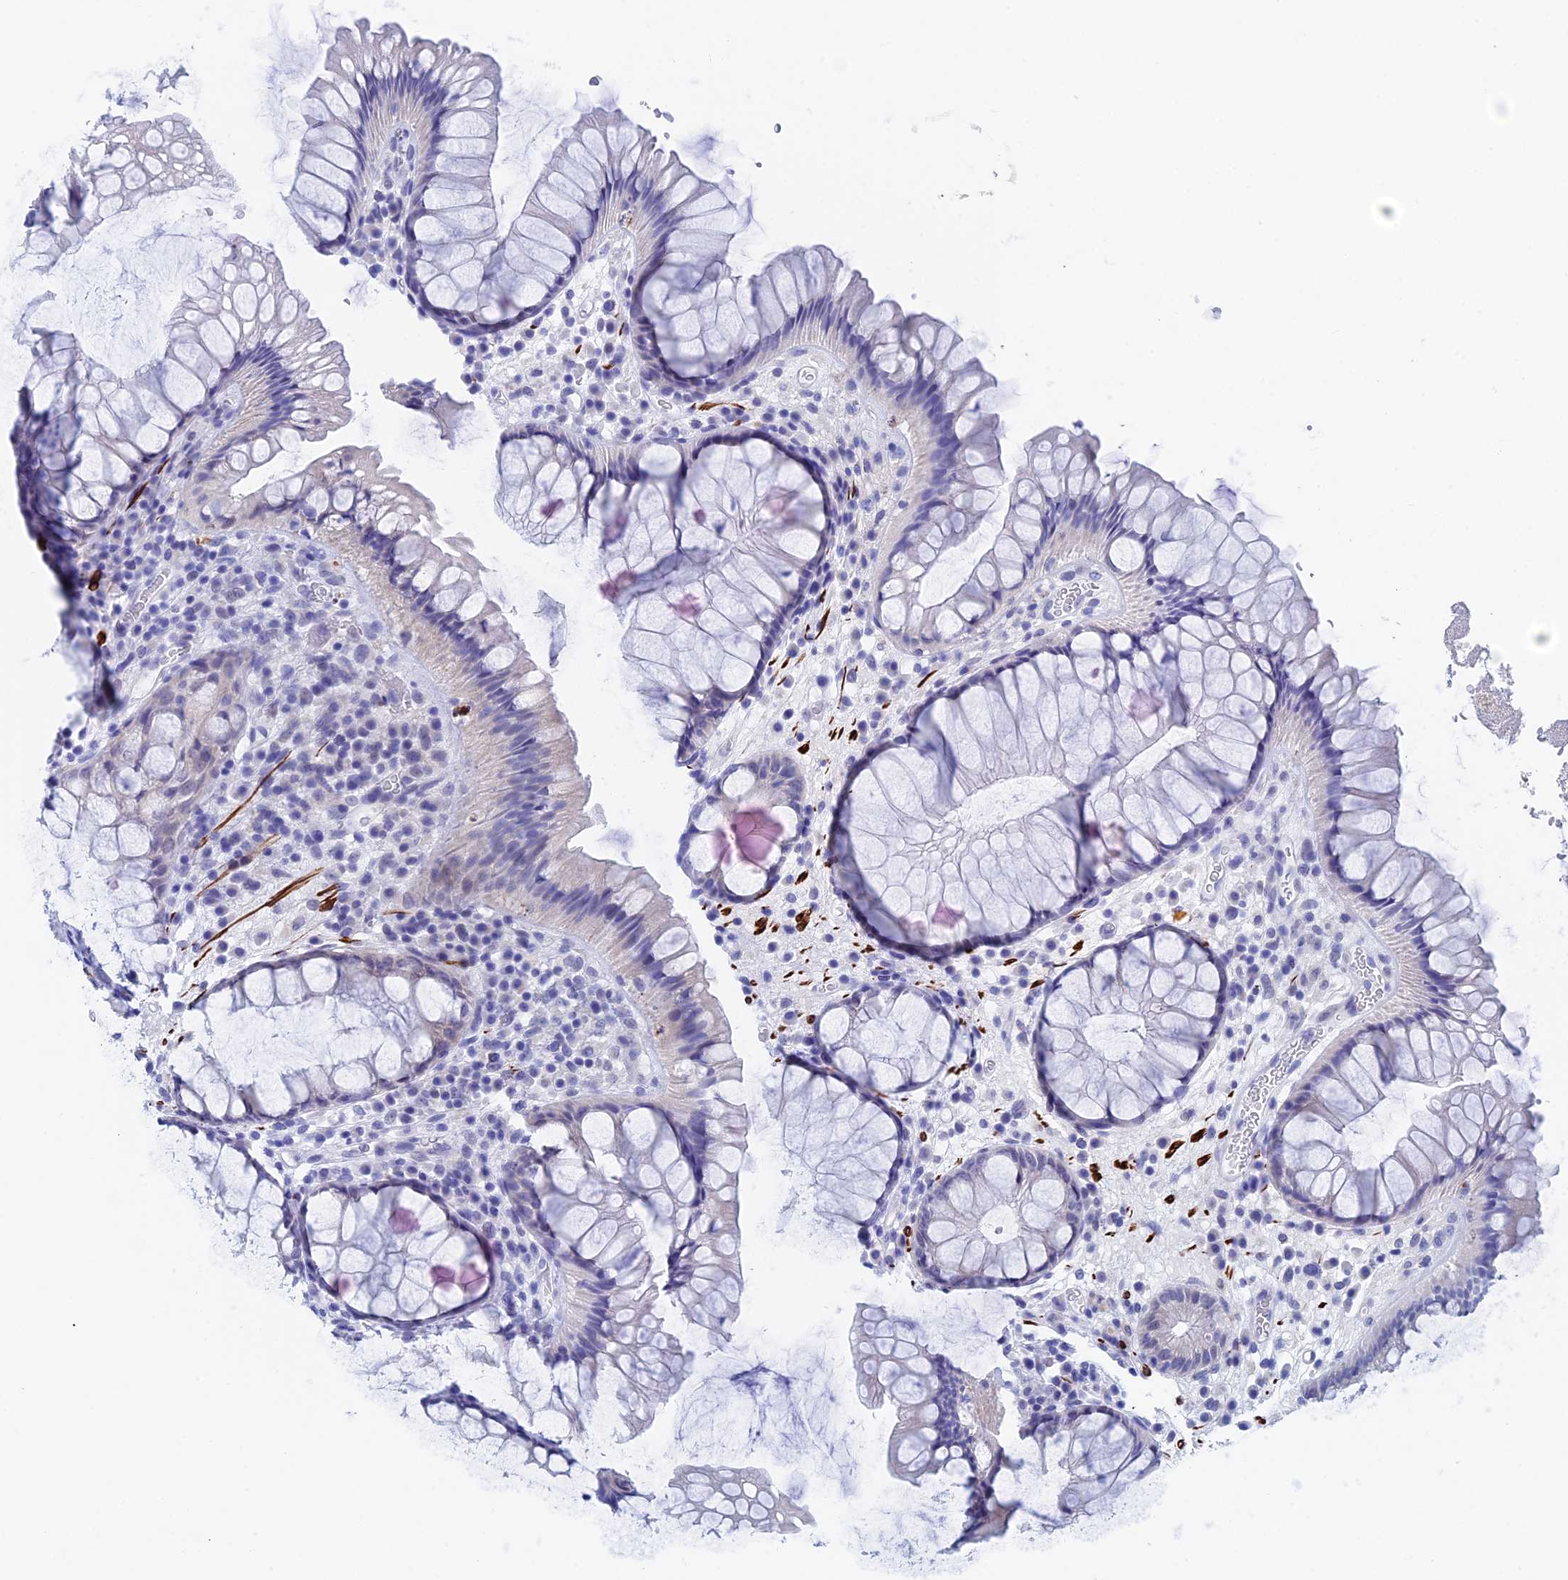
{"staining": {"intensity": "negative", "quantity": "none", "location": "none"}, "tissue": "rectum", "cell_type": "Glandular cells", "image_type": "normal", "snomed": [{"axis": "morphology", "description": "Normal tissue, NOS"}, {"axis": "topography", "description": "Rectum"}], "caption": "An image of rectum stained for a protein reveals no brown staining in glandular cells. The staining is performed using DAB brown chromogen with nuclei counter-stained in using hematoxylin.", "gene": "WDR83", "patient": {"sex": "male", "age": 51}}